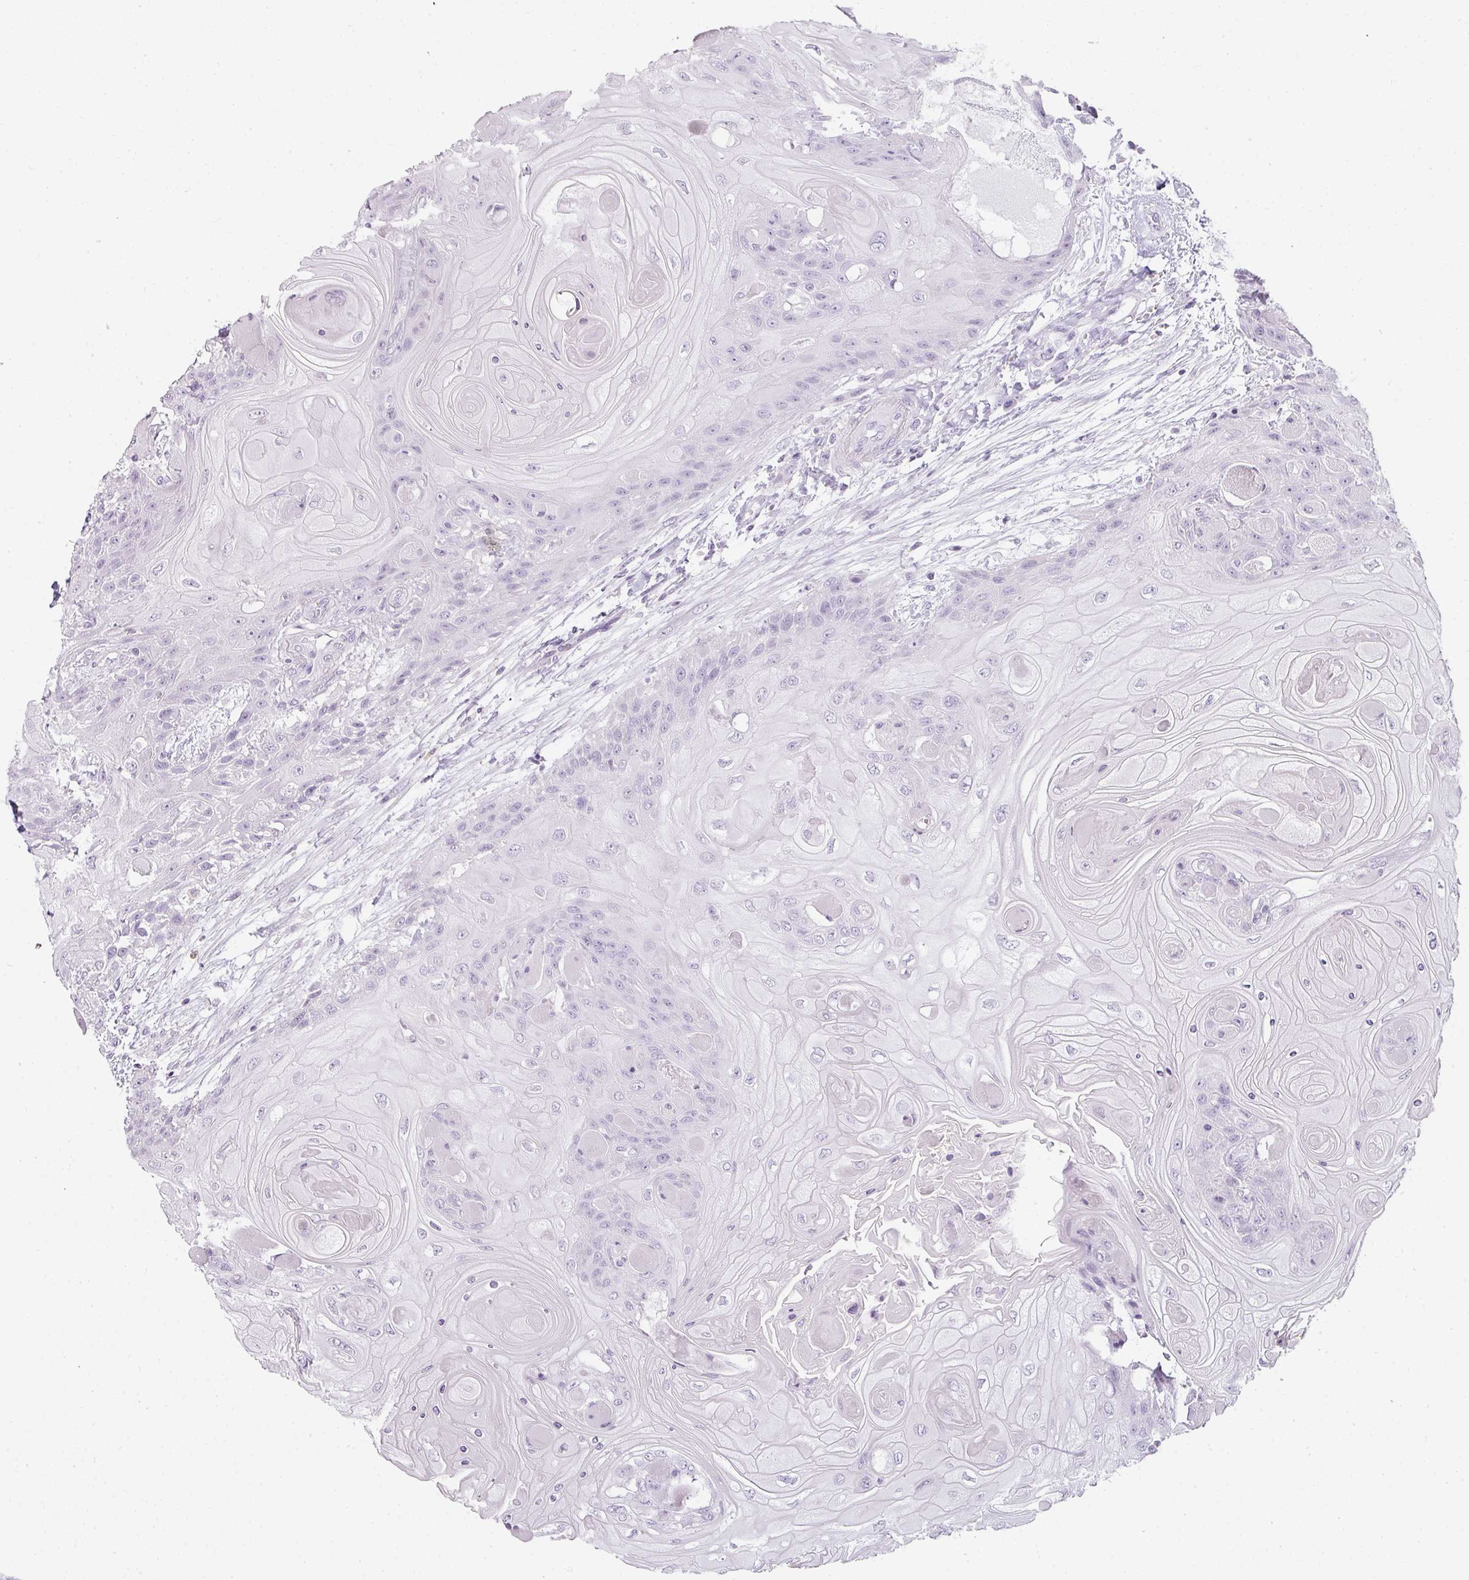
{"staining": {"intensity": "negative", "quantity": "none", "location": "none"}, "tissue": "head and neck cancer", "cell_type": "Tumor cells", "image_type": "cancer", "snomed": [{"axis": "morphology", "description": "Squamous cell carcinoma, NOS"}, {"axis": "topography", "description": "Head-Neck"}], "caption": "The IHC histopathology image has no significant expression in tumor cells of squamous cell carcinoma (head and neck) tissue.", "gene": "TMEM42", "patient": {"sex": "female", "age": 43}}